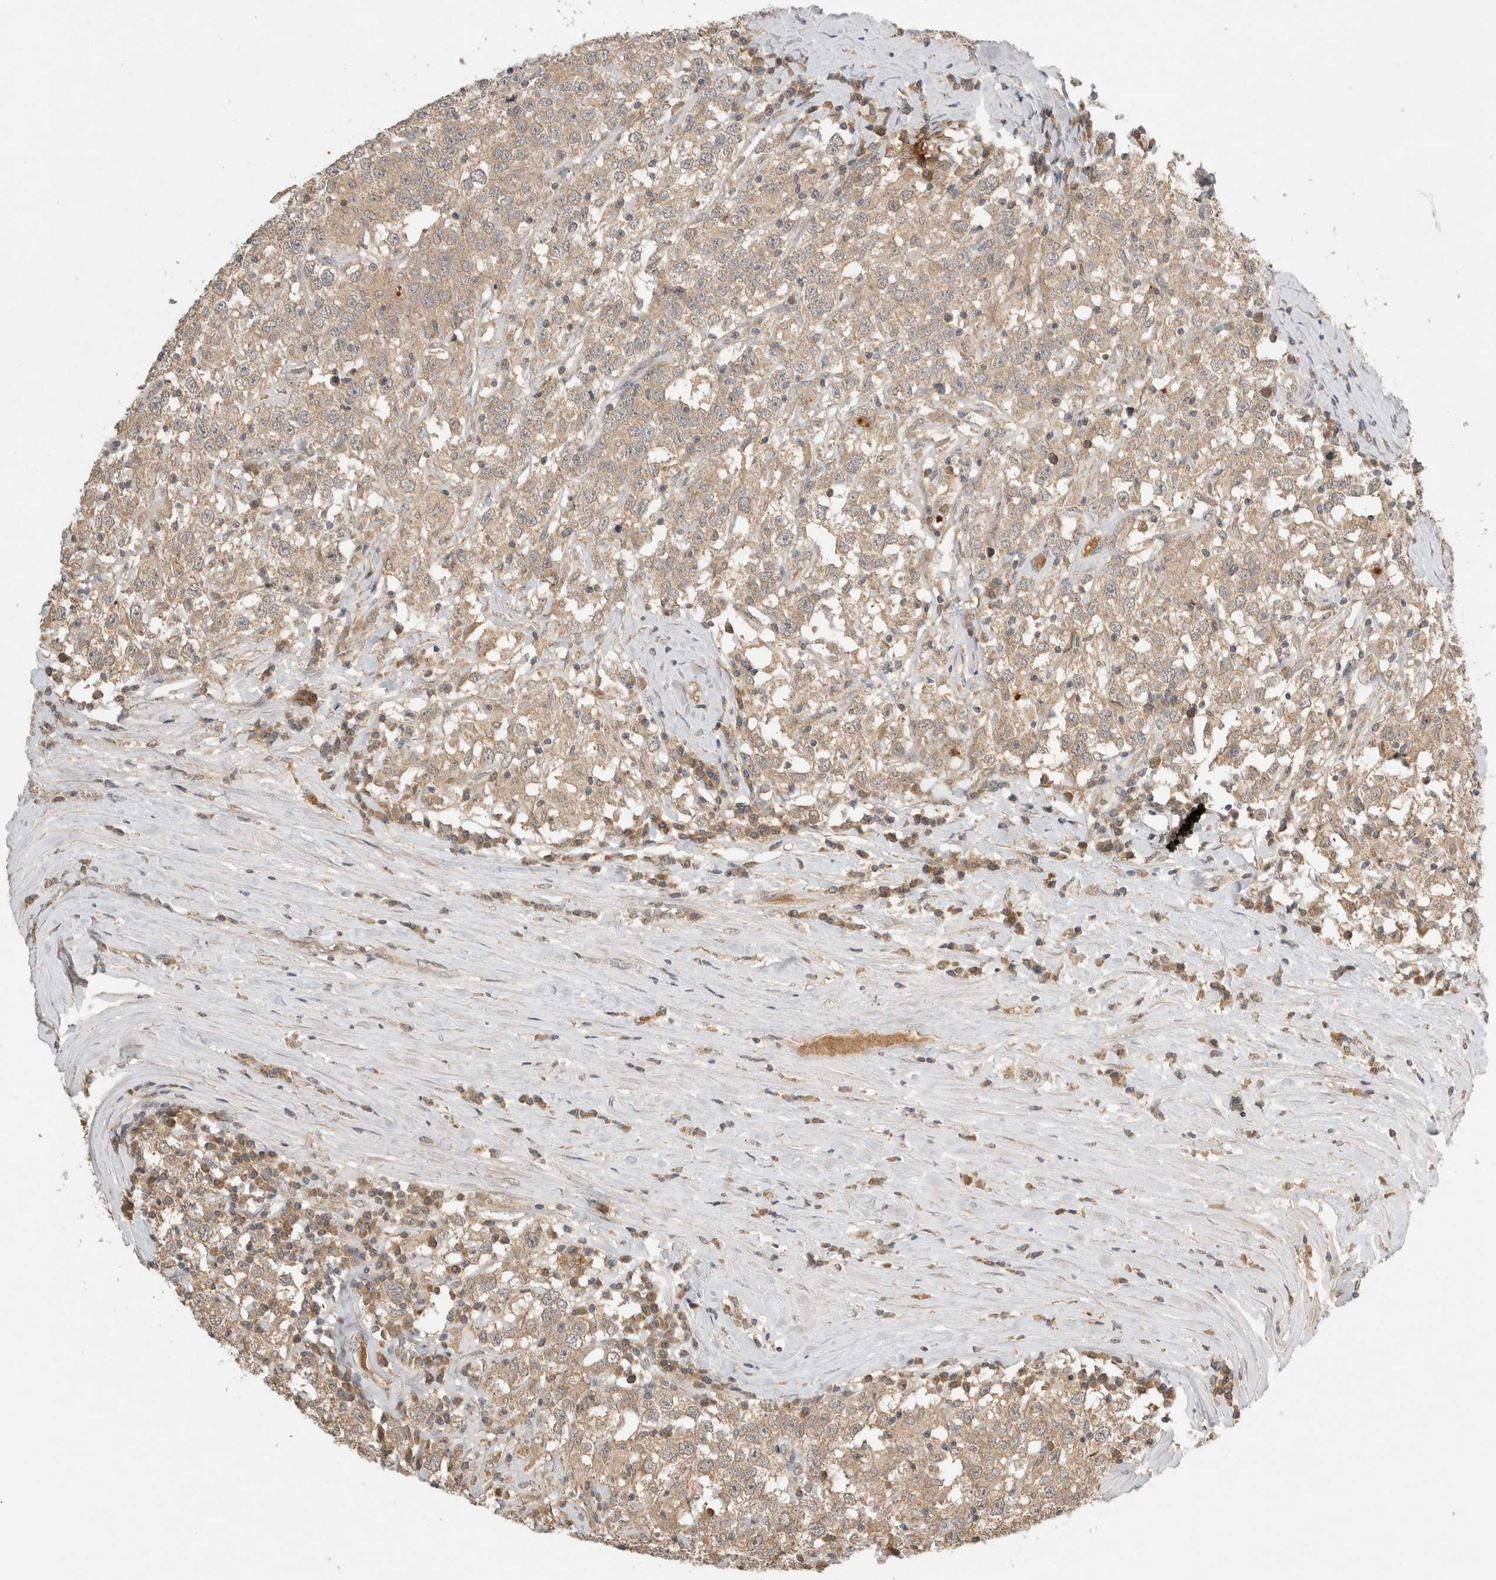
{"staining": {"intensity": "weak", "quantity": ">75%", "location": "cytoplasmic/membranous"}, "tissue": "testis cancer", "cell_type": "Tumor cells", "image_type": "cancer", "snomed": [{"axis": "morphology", "description": "Seminoma, NOS"}, {"axis": "topography", "description": "Testis"}], "caption": "A brown stain shows weak cytoplasmic/membranous expression of a protein in human testis cancer (seminoma) tumor cells.", "gene": "LOXL2", "patient": {"sex": "male", "age": 41}}